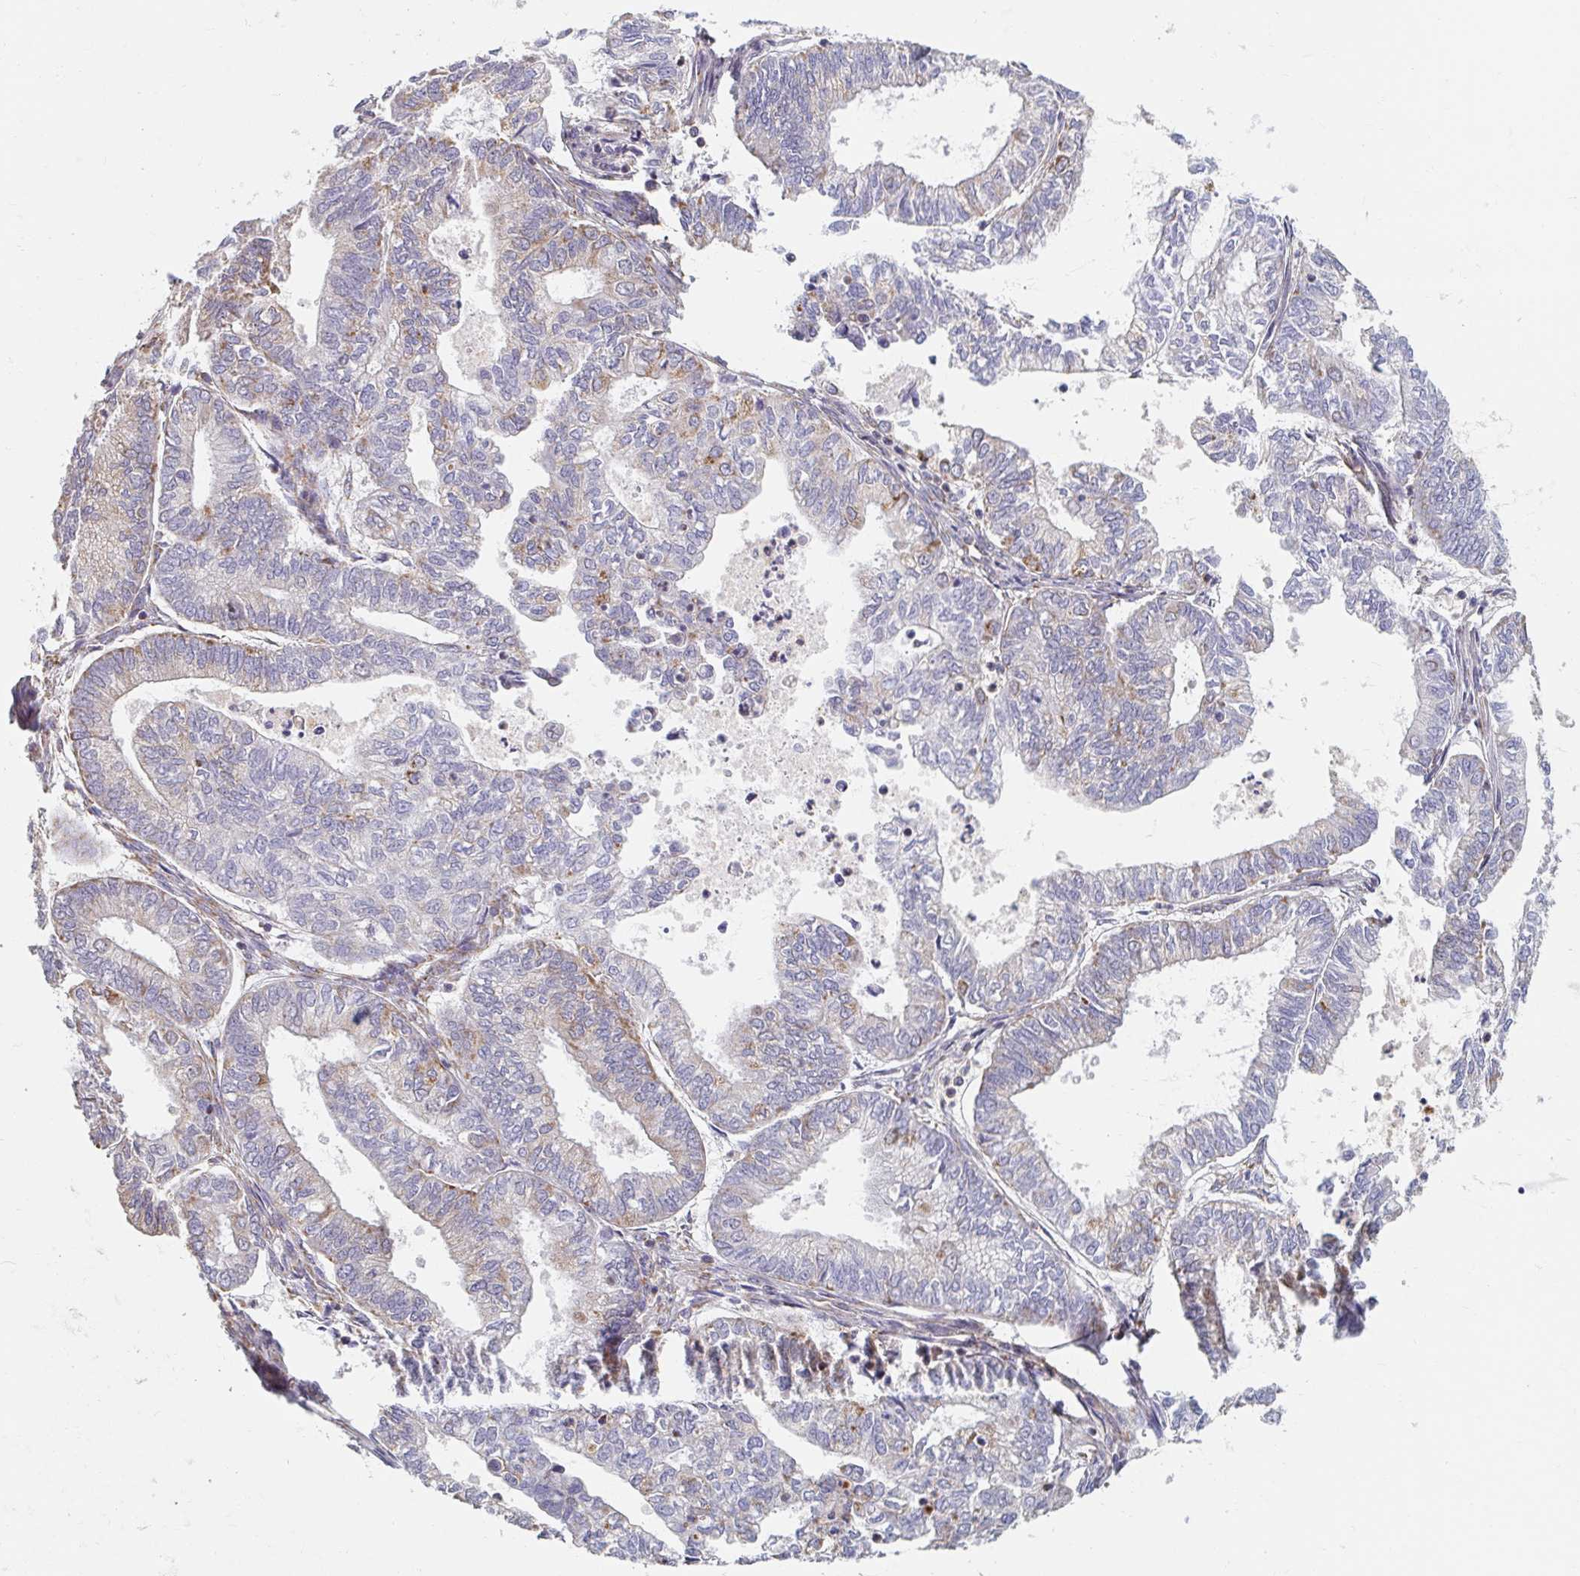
{"staining": {"intensity": "moderate", "quantity": "<25%", "location": "cytoplasmic/membranous"}, "tissue": "ovarian cancer", "cell_type": "Tumor cells", "image_type": "cancer", "snomed": [{"axis": "morphology", "description": "Carcinoma, endometroid"}, {"axis": "topography", "description": "Ovary"}], "caption": "A brown stain labels moderate cytoplasmic/membranous positivity of a protein in human ovarian endometroid carcinoma tumor cells.", "gene": "MAVS", "patient": {"sex": "female", "age": 64}}